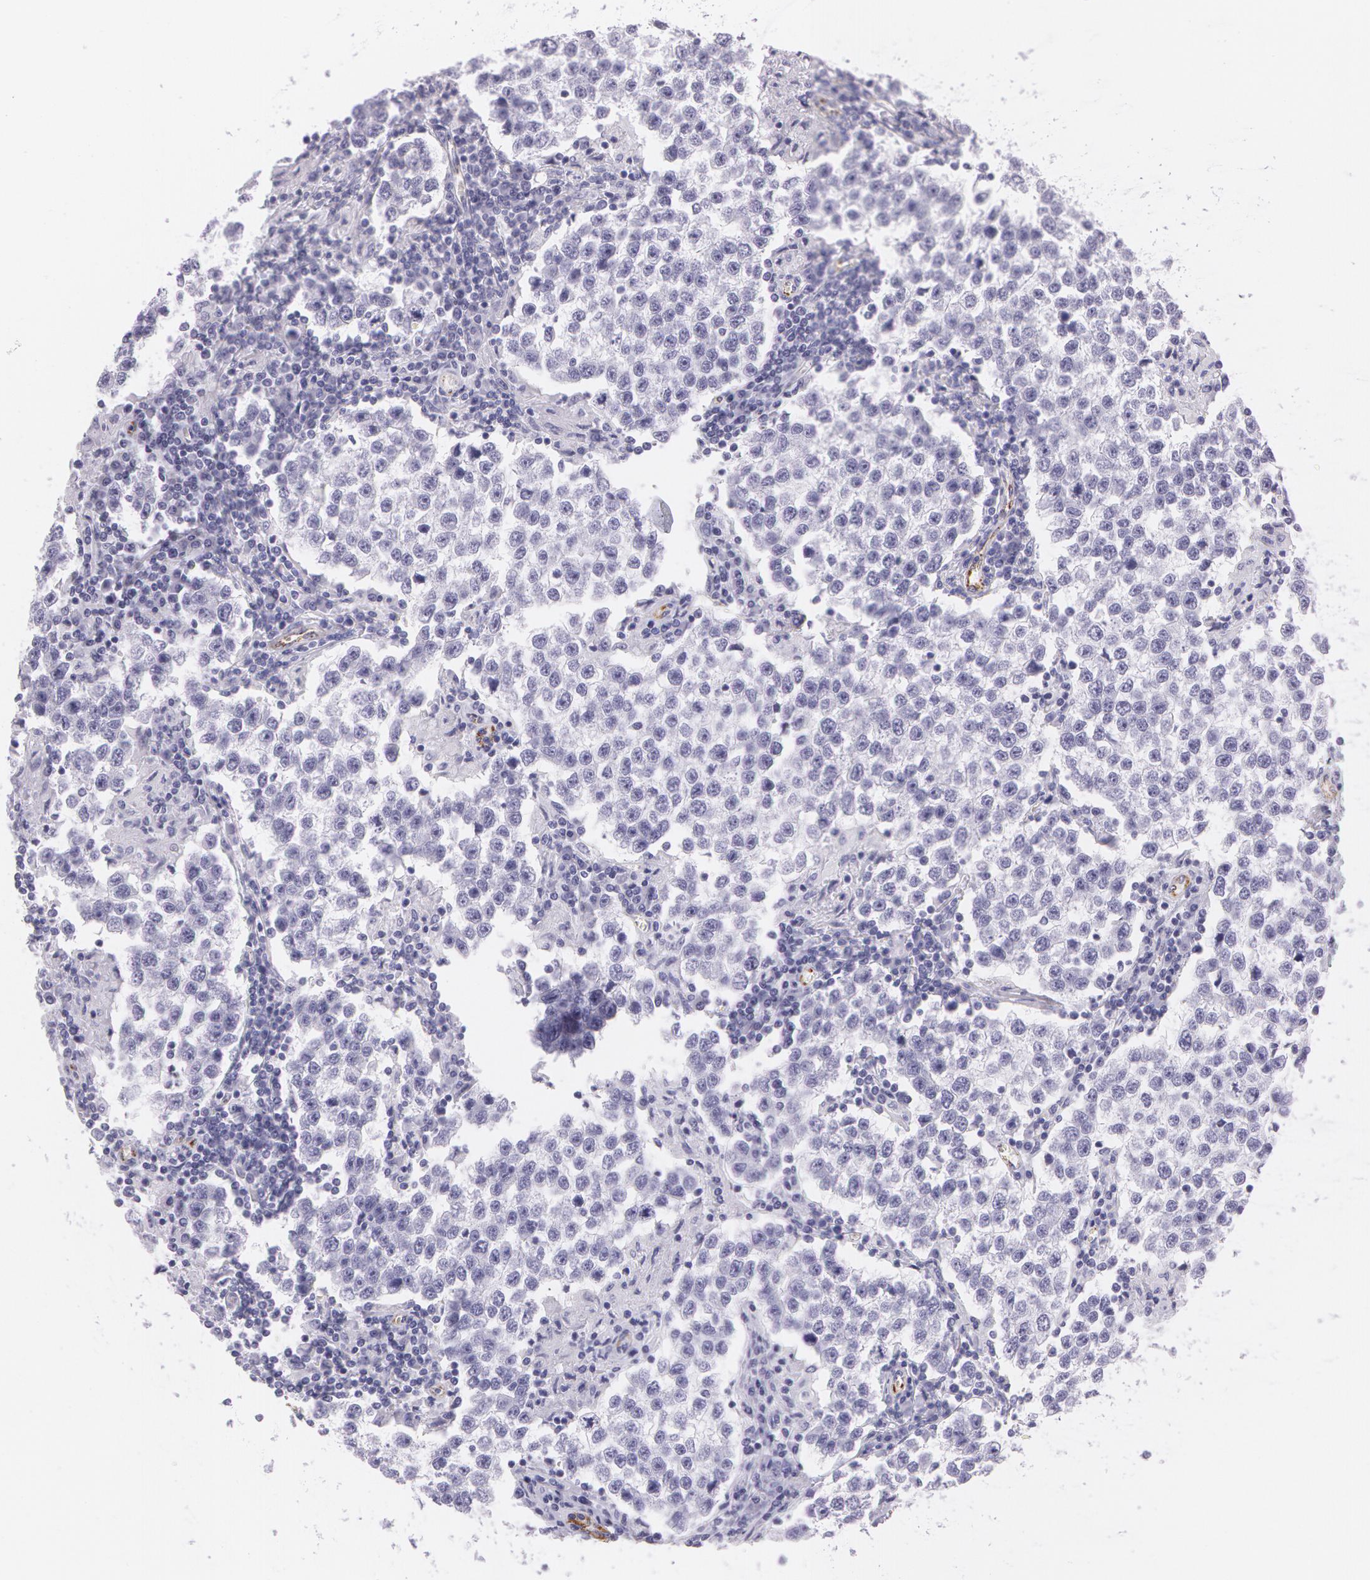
{"staining": {"intensity": "negative", "quantity": "none", "location": "none"}, "tissue": "testis cancer", "cell_type": "Tumor cells", "image_type": "cancer", "snomed": [{"axis": "morphology", "description": "Seminoma, NOS"}, {"axis": "topography", "description": "Testis"}], "caption": "This is a image of immunohistochemistry staining of testis cancer (seminoma), which shows no expression in tumor cells.", "gene": "SNCG", "patient": {"sex": "male", "age": 36}}